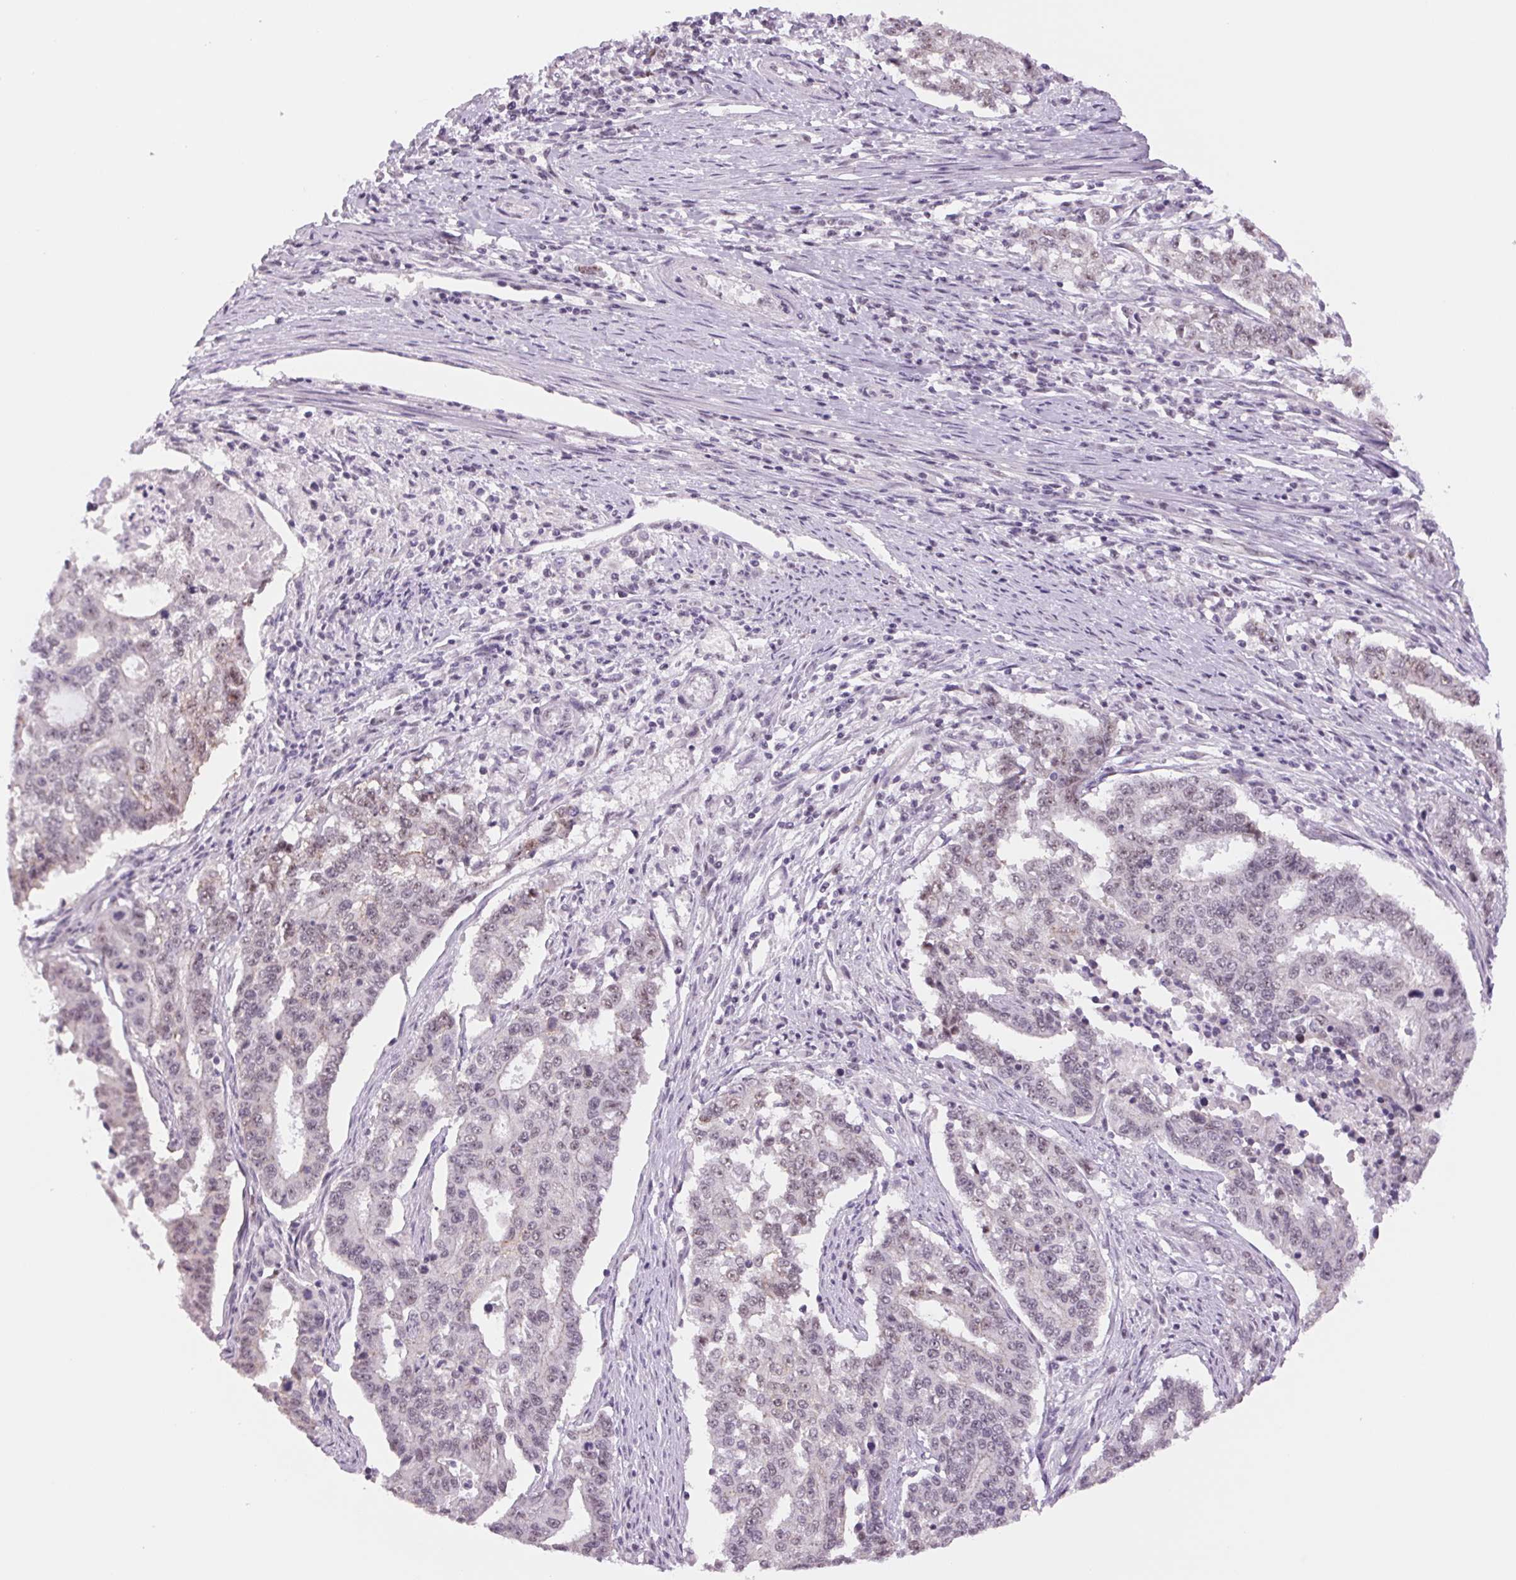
{"staining": {"intensity": "negative", "quantity": "none", "location": "none"}, "tissue": "endometrial cancer", "cell_type": "Tumor cells", "image_type": "cancer", "snomed": [{"axis": "morphology", "description": "Adenocarcinoma, NOS"}, {"axis": "topography", "description": "Uterus"}], "caption": "IHC image of neoplastic tissue: endometrial adenocarcinoma stained with DAB shows no significant protein staining in tumor cells.", "gene": "ZC3H14", "patient": {"sex": "female", "age": 59}}